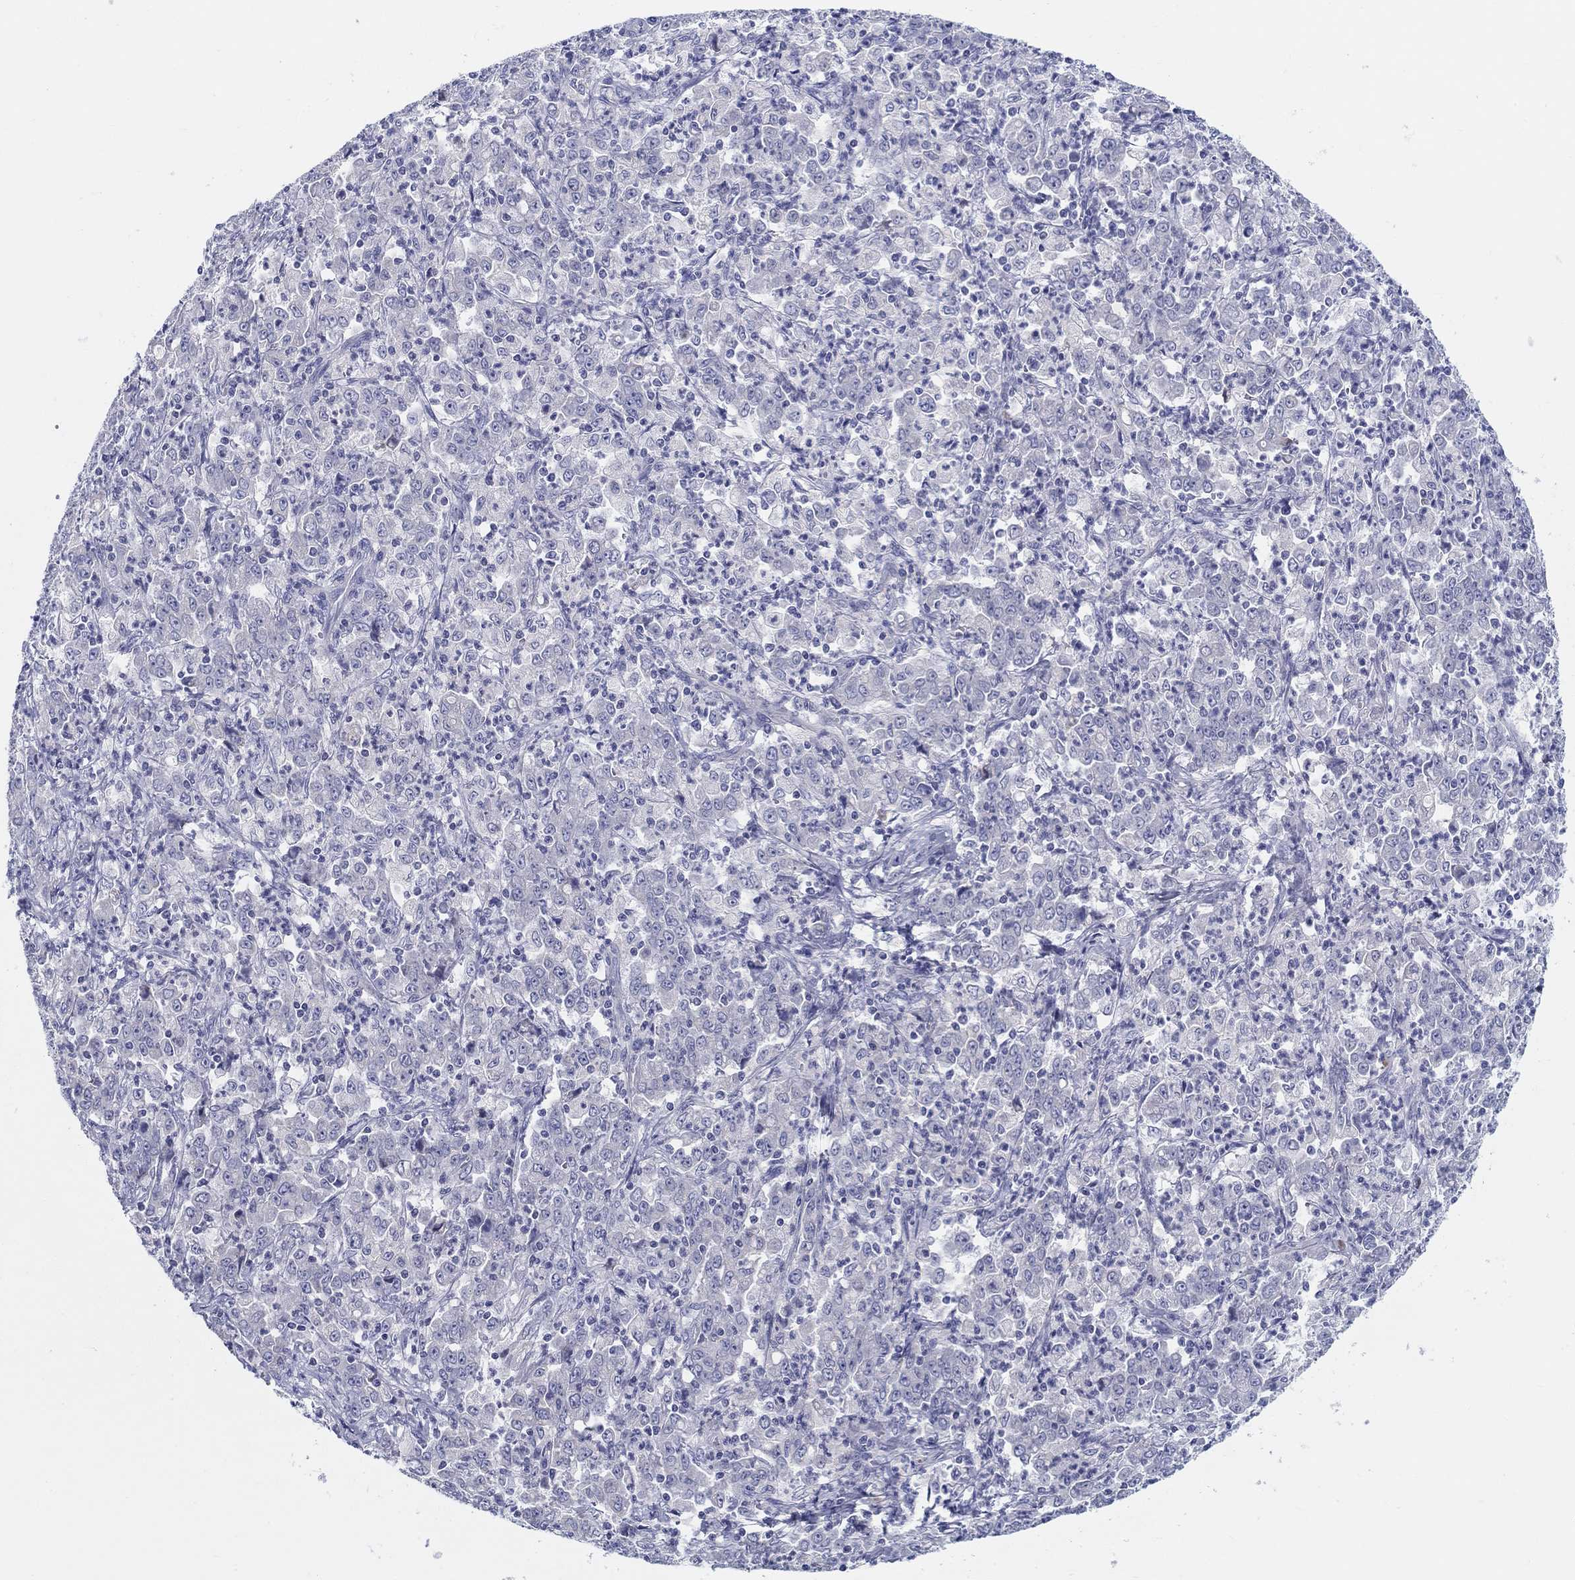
{"staining": {"intensity": "negative", "quantity": "none", "location": "none"}, "tissue": "stomach cancer", "cell_type": "Tumor cells", "image_type": "cancer", "snomed": [{"axis": "morphology", "description": "Adenocarcinoma, NOS"}, {"axis": "topography", "description": "Stomach, lower"}], "caption": "High magnification brightfield microscopy of stomach cancer stained with DAB (brown) and counterstained with hematoxylin (blue): tumor cells show no significant positivity. (DAB (3,3'-diaminobenzidine) immunohistochemistry, high magnification).", "gene": "HAPLN4", "patient": {"sex": "female", "age": 71}}